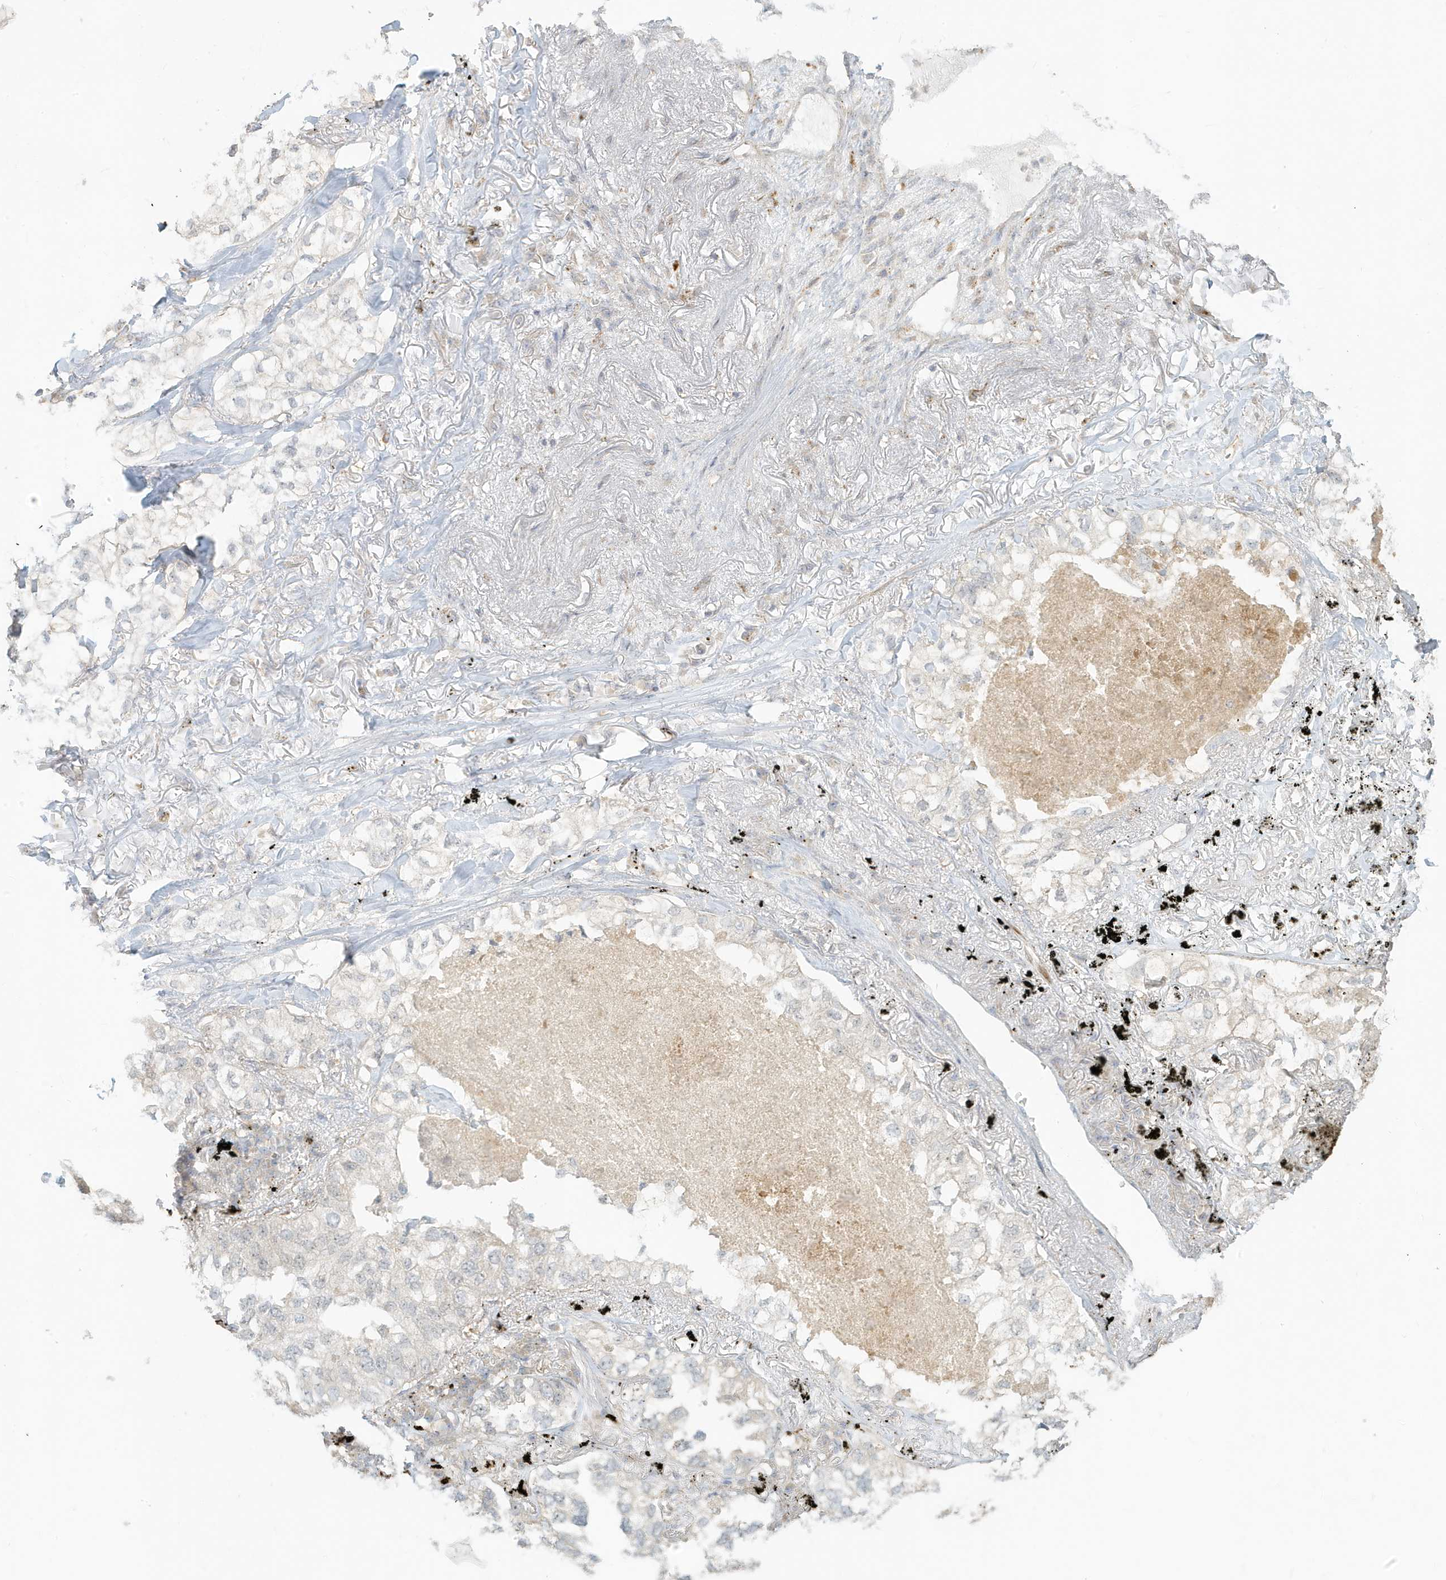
{"staining": {"intensity": "negative", "quantity": "none", "location": "none"}, "tissue": "lung cancer", "cell_type": "Tumor cells", "image_type": "cancer", "snomed": [{"axis": "morphology", "description": "Adenocarcinoma, NOS"}, {"axis": "topography", "description": "Lung"}], "caption": "Tumor cells show no significant protein positivity in lung cancer.", "gene": "MCOLN1", "patient": {"sex": "male", "age": 65}}